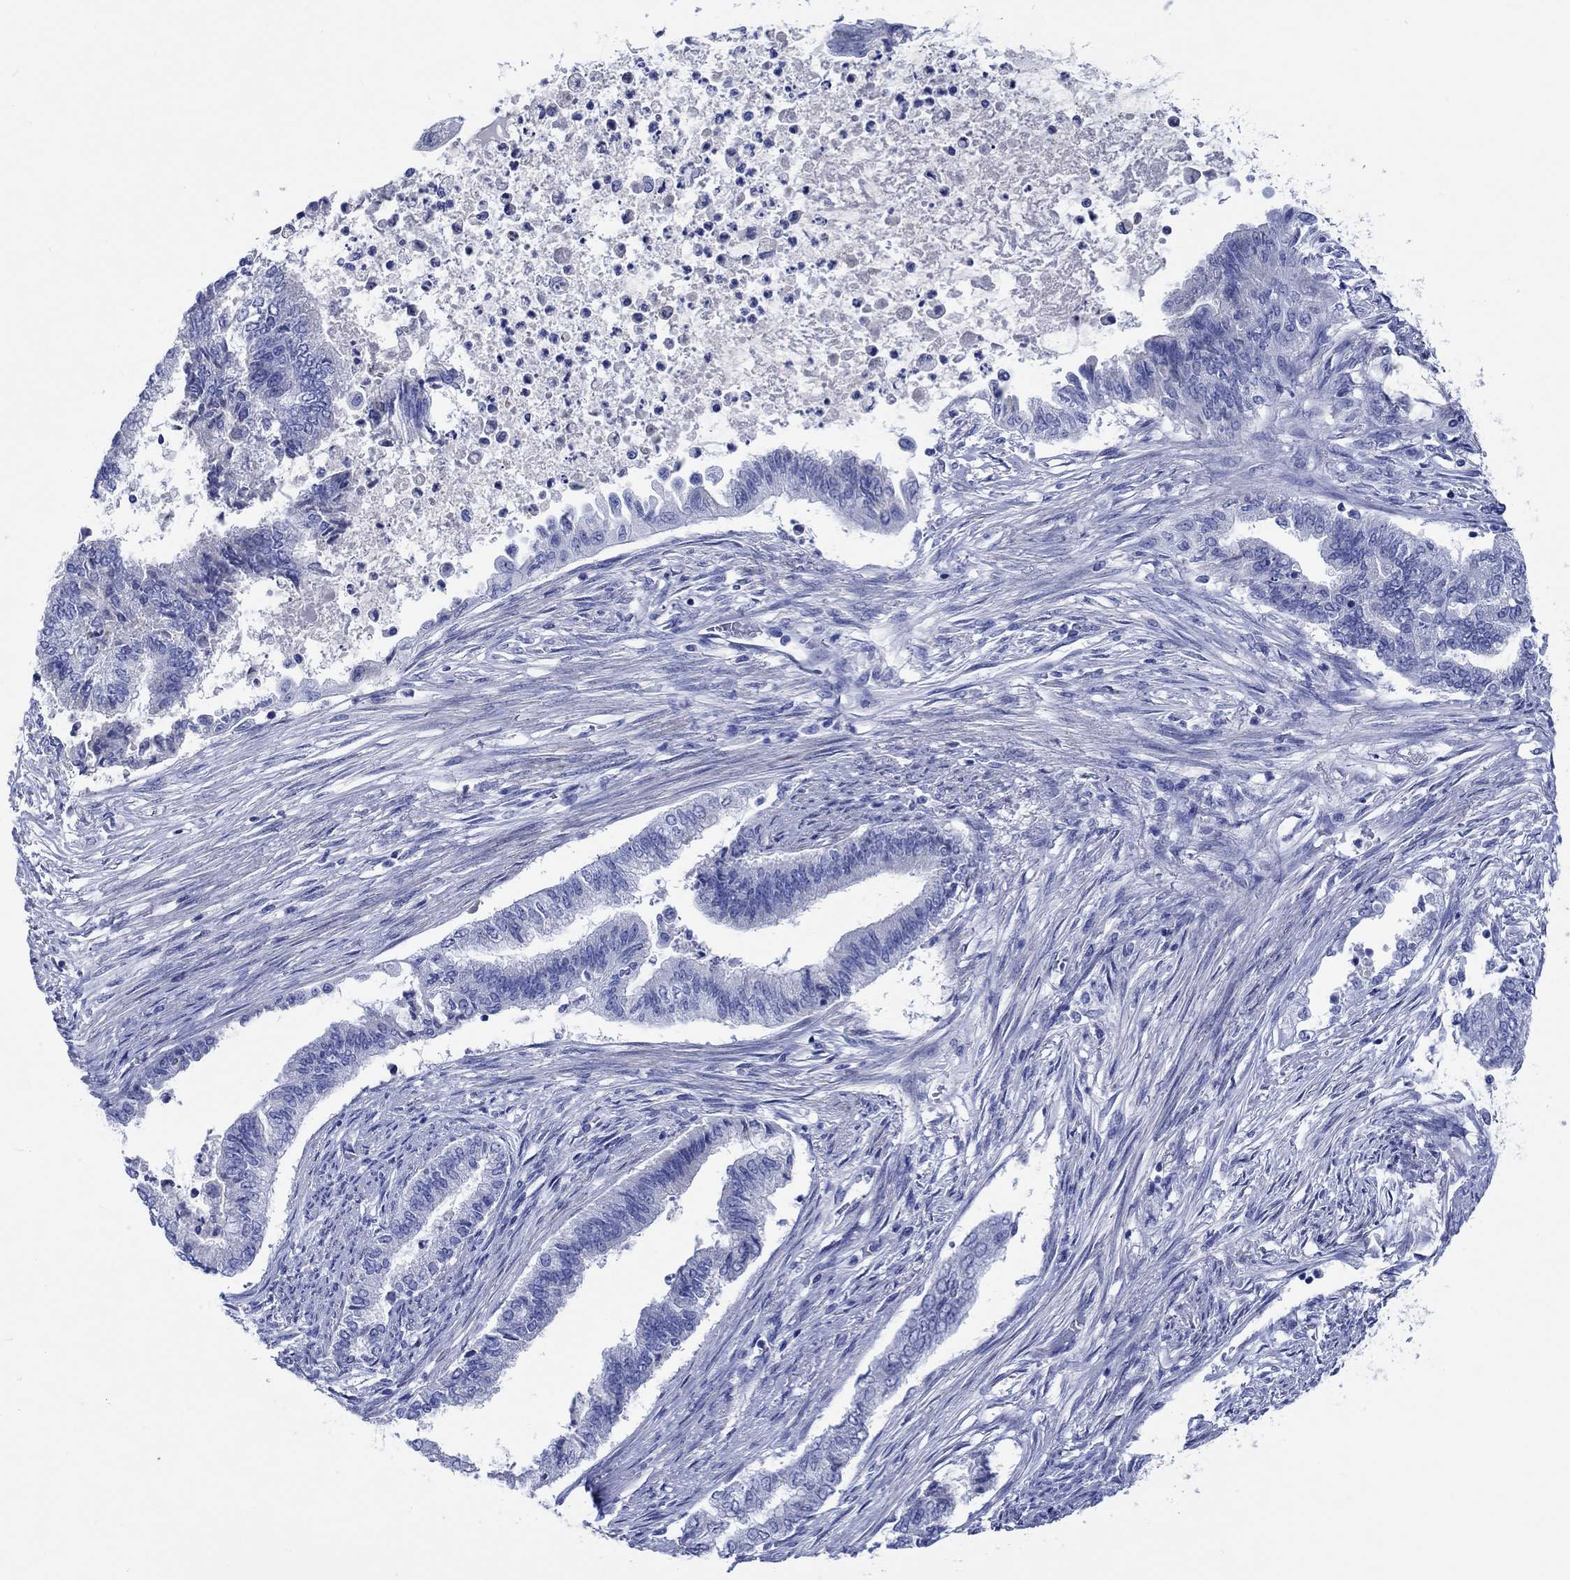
{"staining": {"intensity": "negative", "quantity": "none", "location": "none"}, "tissue": "endometrial cancer", "cell_type": "Tumor cells", "image_type": "cancer", "snomed": [{"axis": "morphology", "description": "Adenocarcinoma, NOS"}, {"axis": "topography", "description": "Endometrium"}], "caption": "DAB immunohistochemical staining of adenocarcinoma (endometrial) displays no significant staining in tumor cells.", "gene": "SHISA4", "patient": {"sex": "female", "age": 65}}